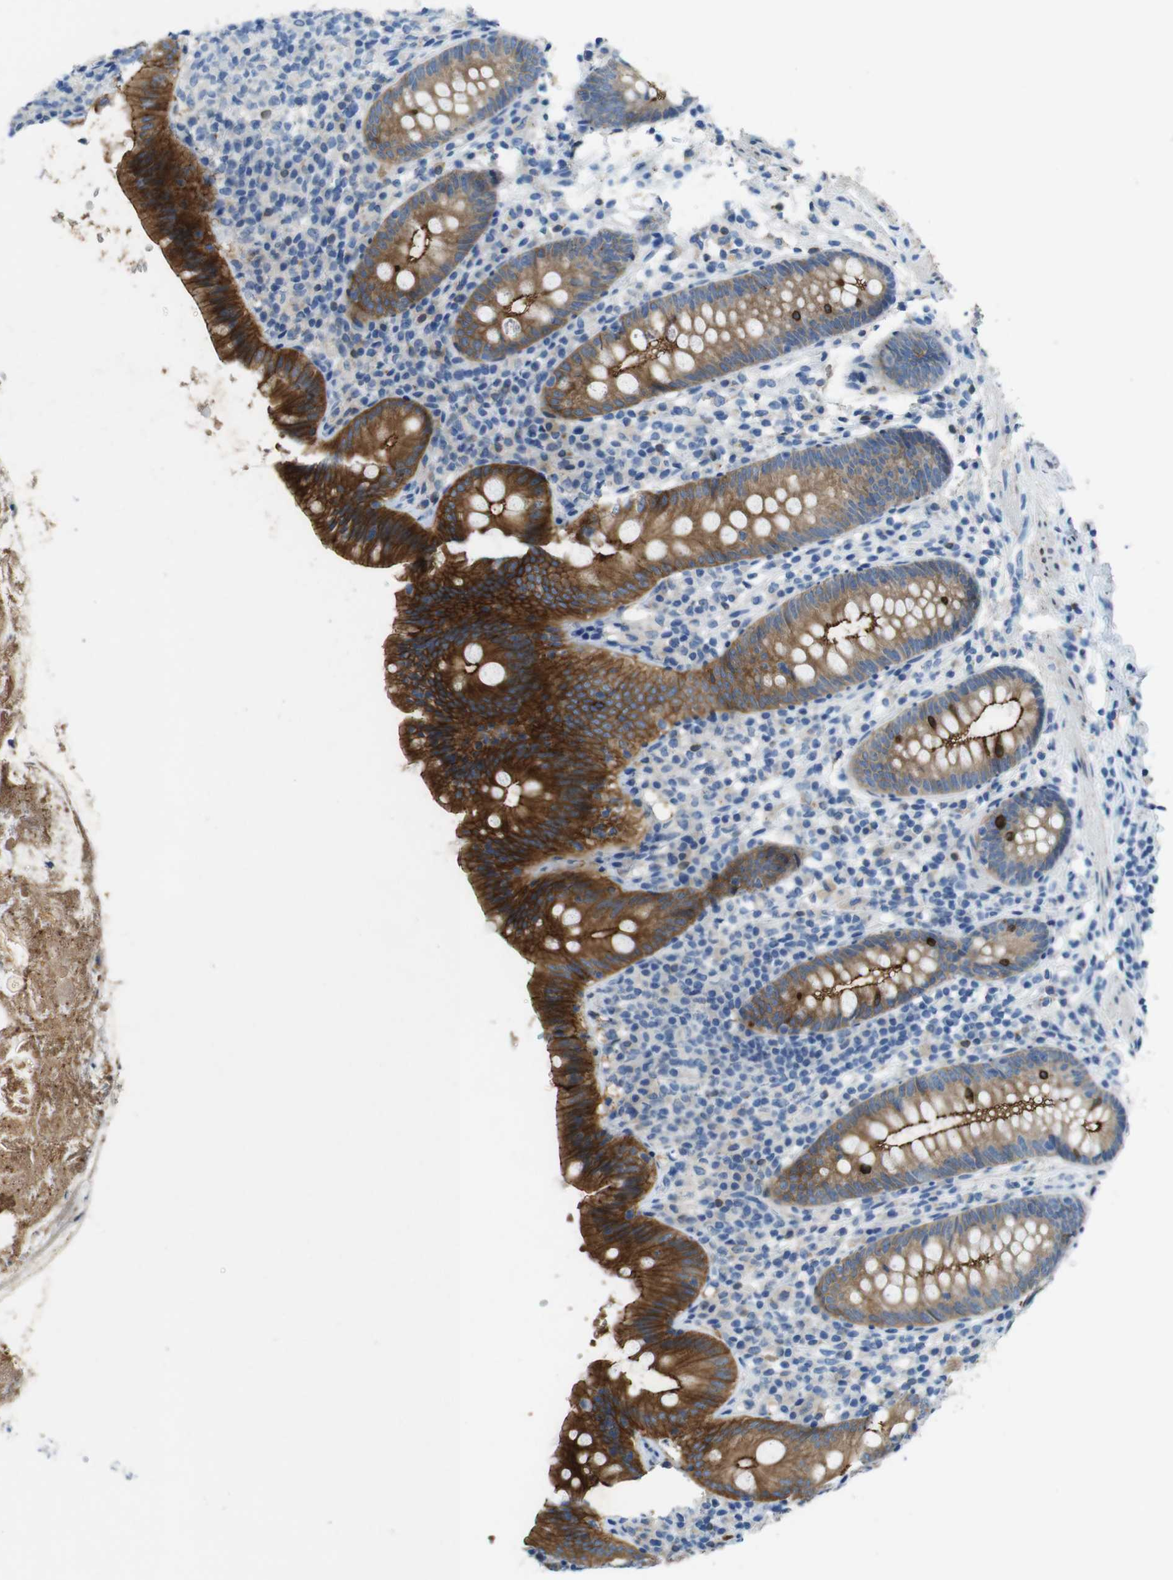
{"staining": {"intensity": "strong", "quantity": ">75%", "location": "cytoplasmic/membranous"}, "tissue": "appendix", "cell_type": "Glandular cells", "image_type": "normal", "snomed": [{"axis": "morphology", "description": "Normal tissue, NOS"}, {"axis": "topography", "description": "Appendix"}], "caption": "IHC image of benign human appendix stained for a protein (brown), which displays high levels of strong cytoplasmic/membranous expression in about >75% of glandular cells.", "gene": "TJP3", "patient": {"sex": "male", "age": 52}}